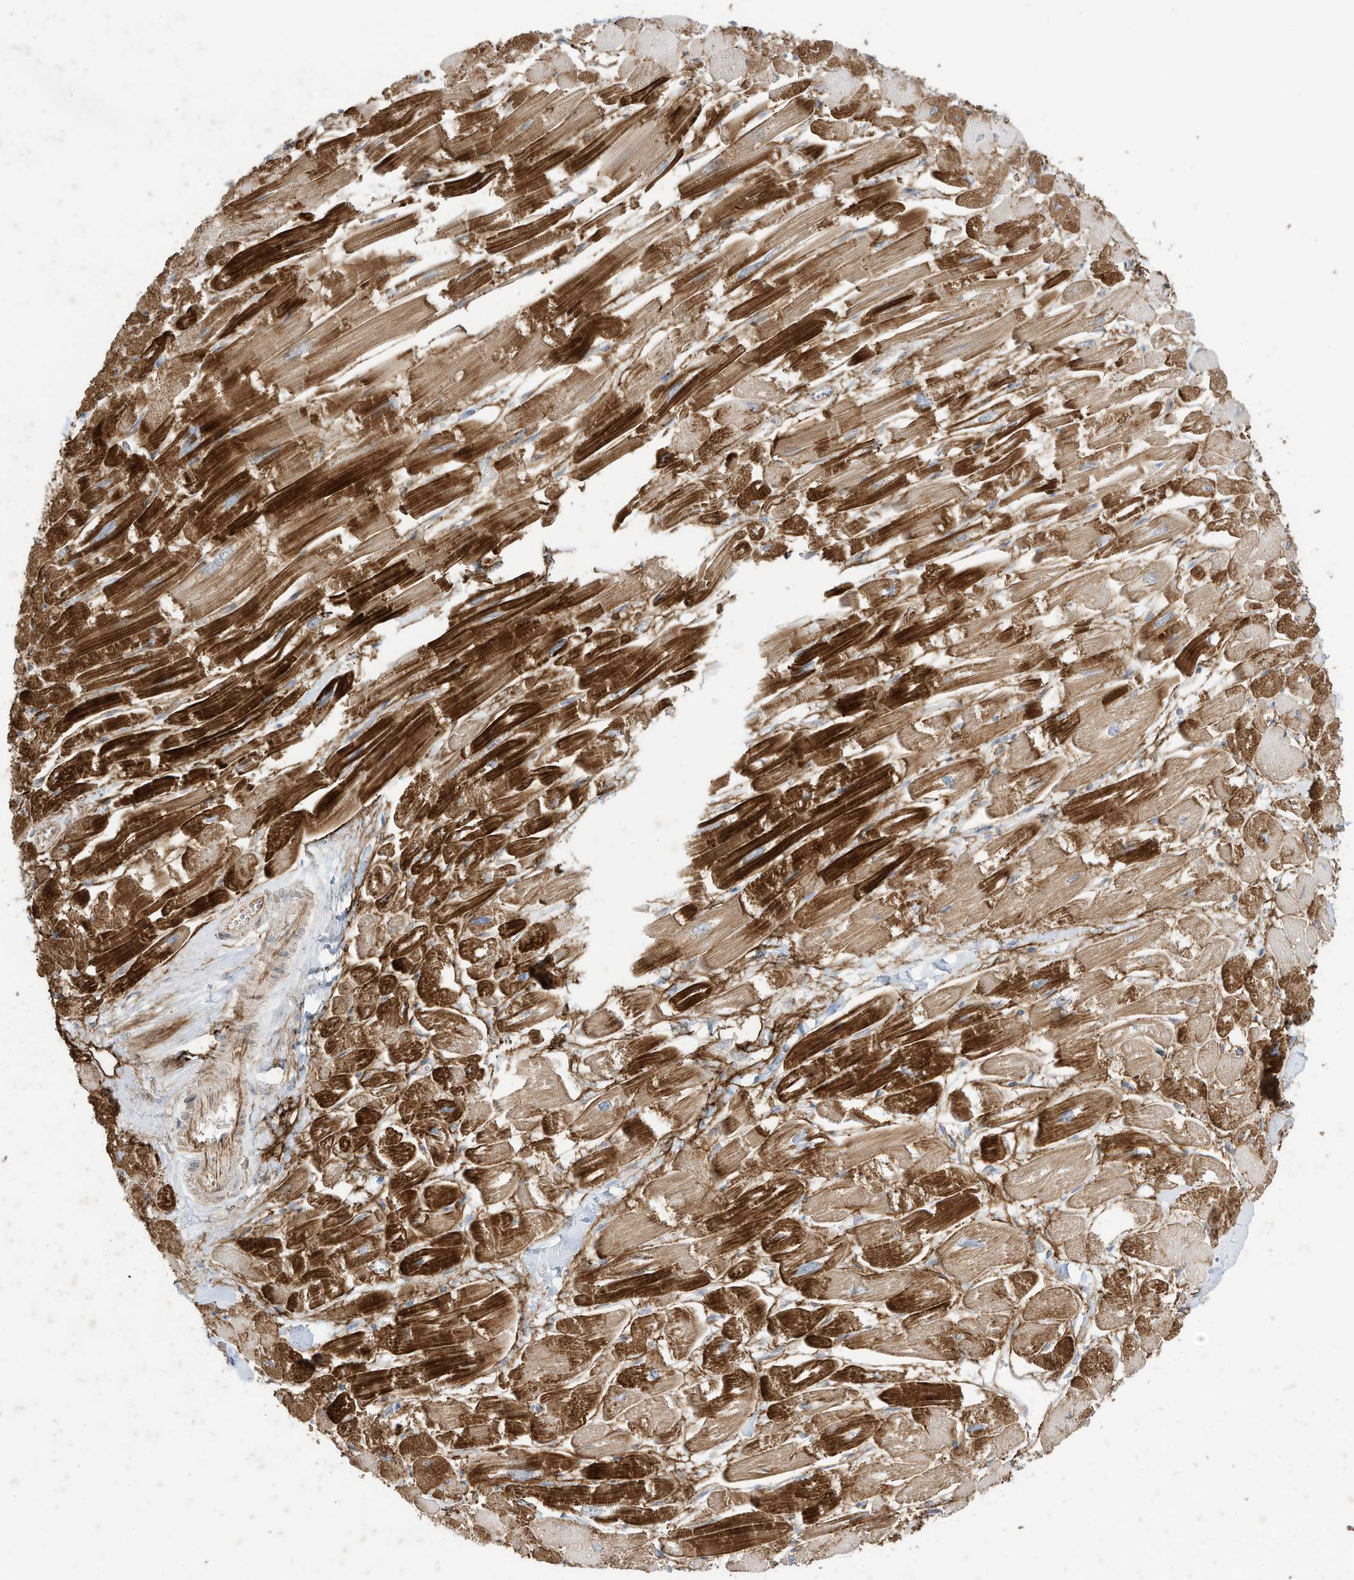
{"staining": {"intensity": "strong", "quantity": ">75%", "location": "cytoplasmic/membranous"}, "tissue": "heart muscle", "cell_type": "Cardiomyocytes", "image_type": "normal", "snomed": [{"axis": "morphology", "description": "Normal tissue, NOS"}, {"axis": "topography", "description": "Heart"}], "caption": "Immunohistochemical staining of normal heart muscle exhibits high levels of strong cytoplasmic/membranous staining in about >75% of cardiomyocytes.", "gene": "TRNAU1AP", "patient": {"sex": "male", "age": 54}}